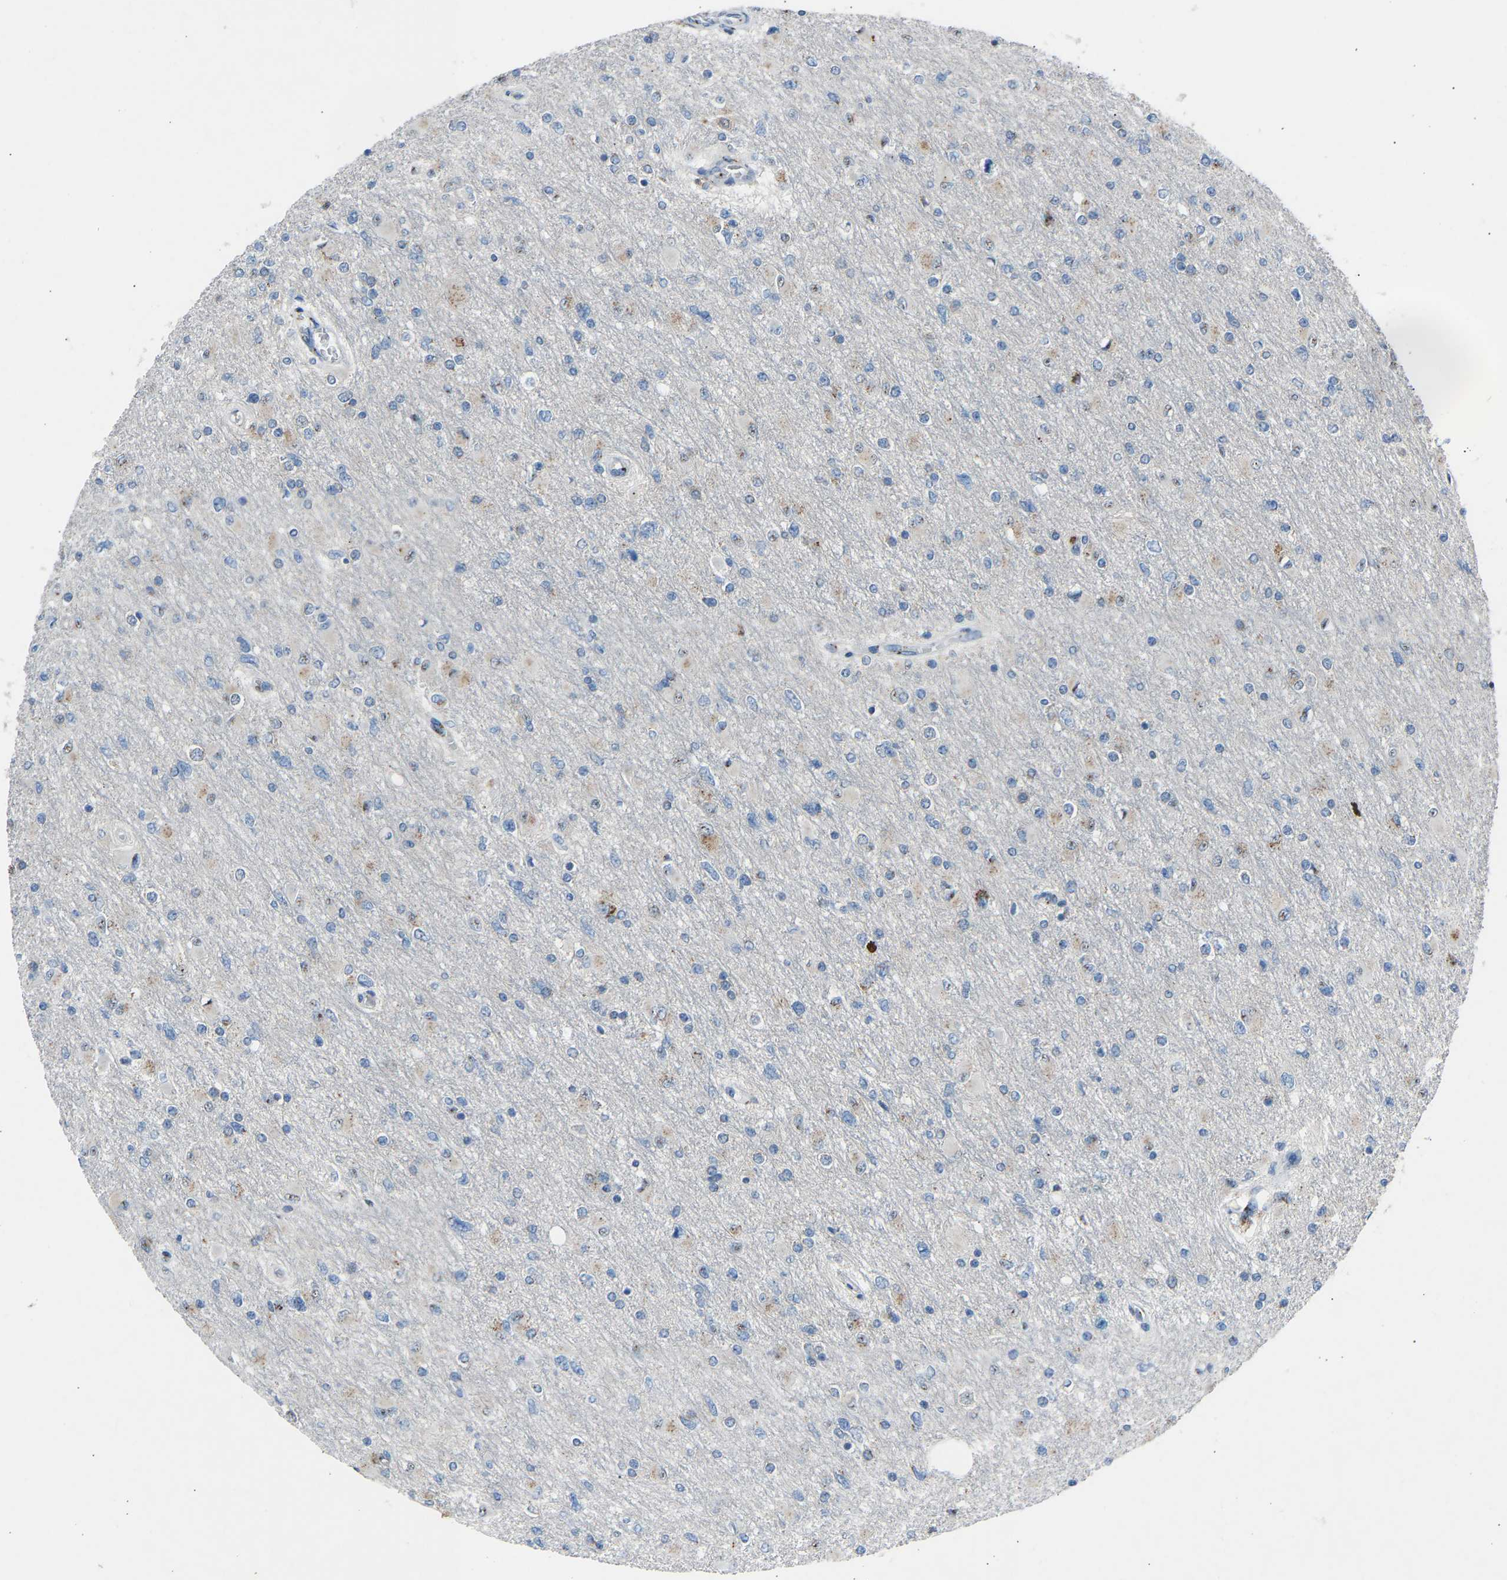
{"staining": {"intensity": "negative", "quantity": "none", "location": "none"}, "tissue": "glioma", "cell_type": "Tumor cells", "image_type": "cancer", "snomed": [{"axis": "morphology", "description": "Glioma, malignant, High grade"}, {"axis": "topography", "description": "Cerebral cortex"}], "caption": "A high-resolution photomicrograph shows immunohistochemistry staining of malignant glioma (high-grade), which displays no significant staining in tumor cells.", "gene": "CYREN", "patient": {"sex": "female", "age": 36}}